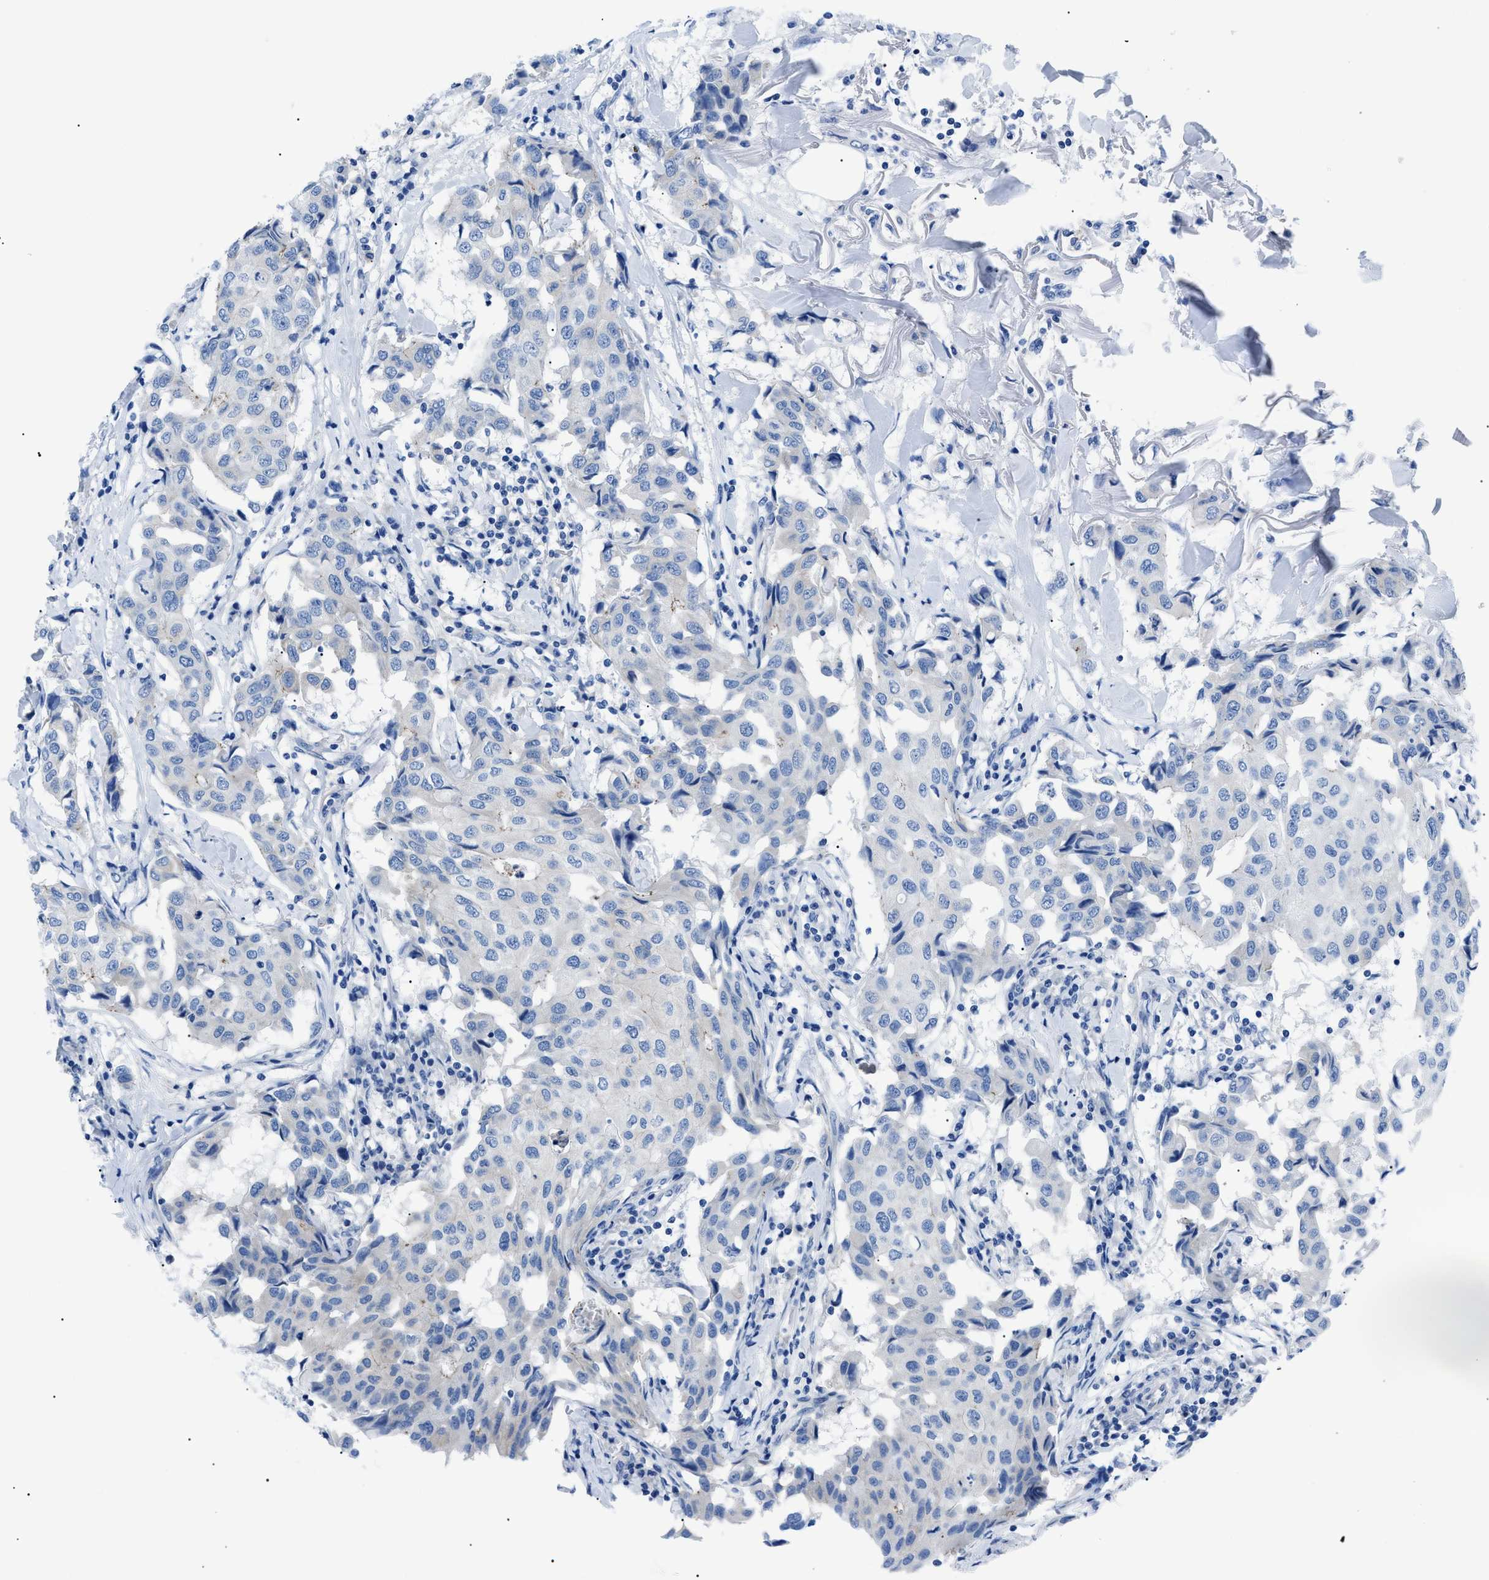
{"staining": {"intensity": "negative", "quantity": "none", "location": "none"}, "tissue": "breast cancer", "cell_type": "Tumor cells", "image_type": "cancer", "snomed": [{"axis": "morphology", "description": "Duct carcinoma"}, {"axis": "topography", "description": "Breast"}], "caption": "A histopathology image of human breast cancer (invasive ductal carcinoma) is negative for staining in tumor cells.", "gene": "ZDHHC24", "patient": {"sex": "female", "age": 80}}